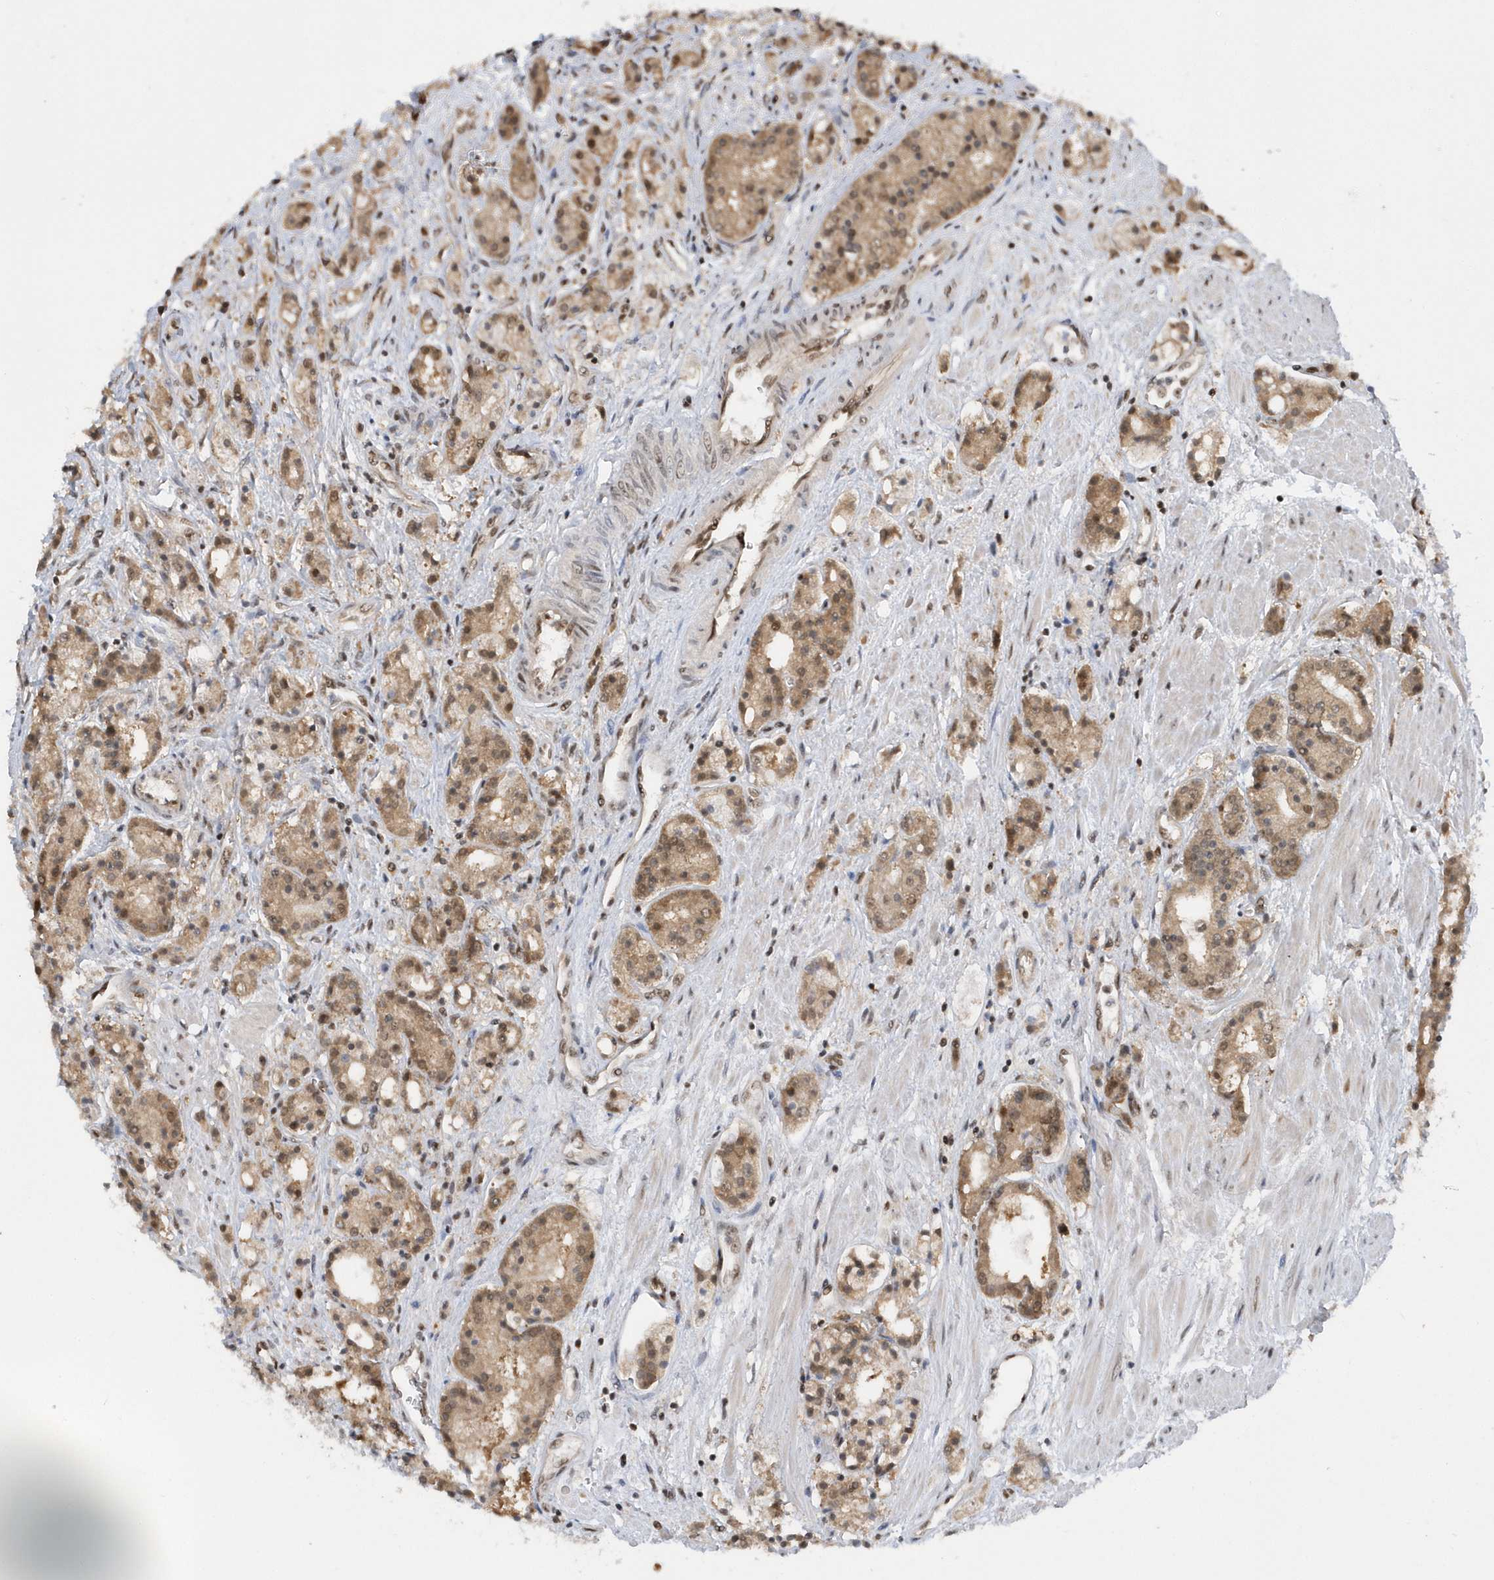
{"staining": {"intensity": "moderate", "quantity": ">75%", "location": "cytoplasmic/membranous,nuclear"}, "tissue": "prostate cancer", "cell_type": "Tumor cells", "image_type": "cancer", "snomed": [{"axis": "morphology", "description": "Adenocarcinoma, High grade"}, {"axis": "topography", "description": "Prostate"}], "caption": "Prostate cancer stained with a protein marker shows moderate staining in tumor cells.", "gene": "SEPHS1", "patient": {"sex": "male", "age": 60}}